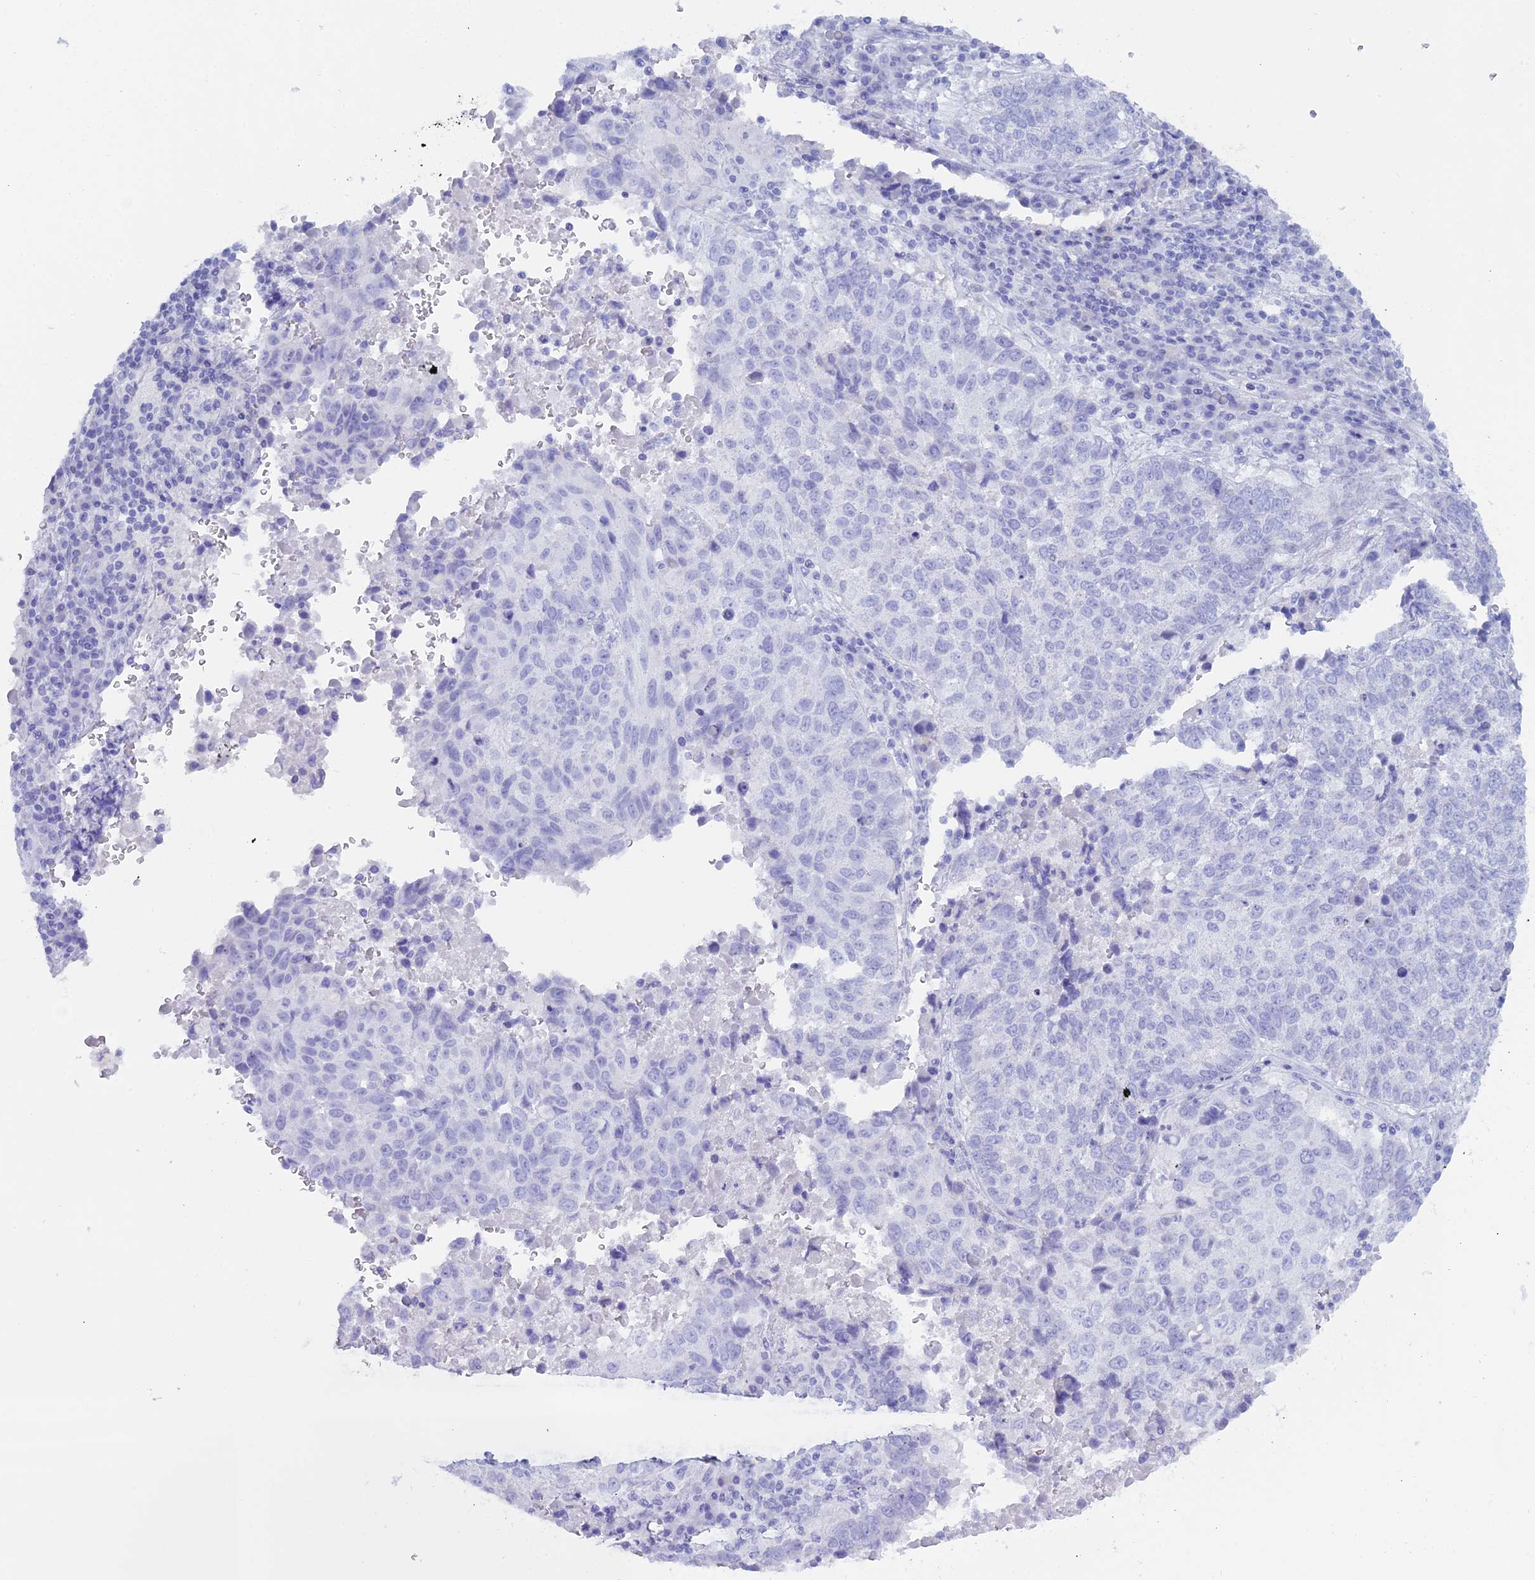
{"staining": {"intensity": "negative", "quantity": "none", "location": "none"}, "tissue": "lung cancer", "cell_type": "Tumor cells", "image_type": "cancer", "snomed": [{"axis": "morphology", "description": "Squamous cell carcinoma, NOS"}, {"axis": "topography", "description": "Lung"}], "caption": "This is an immunohistochemistry (IHC) photomicrograph of lung squamous cell carcinoma. There is no positivity in tumor cells.", "gene": "CGB2", "patient": {"sex": "male", "age": 73}}